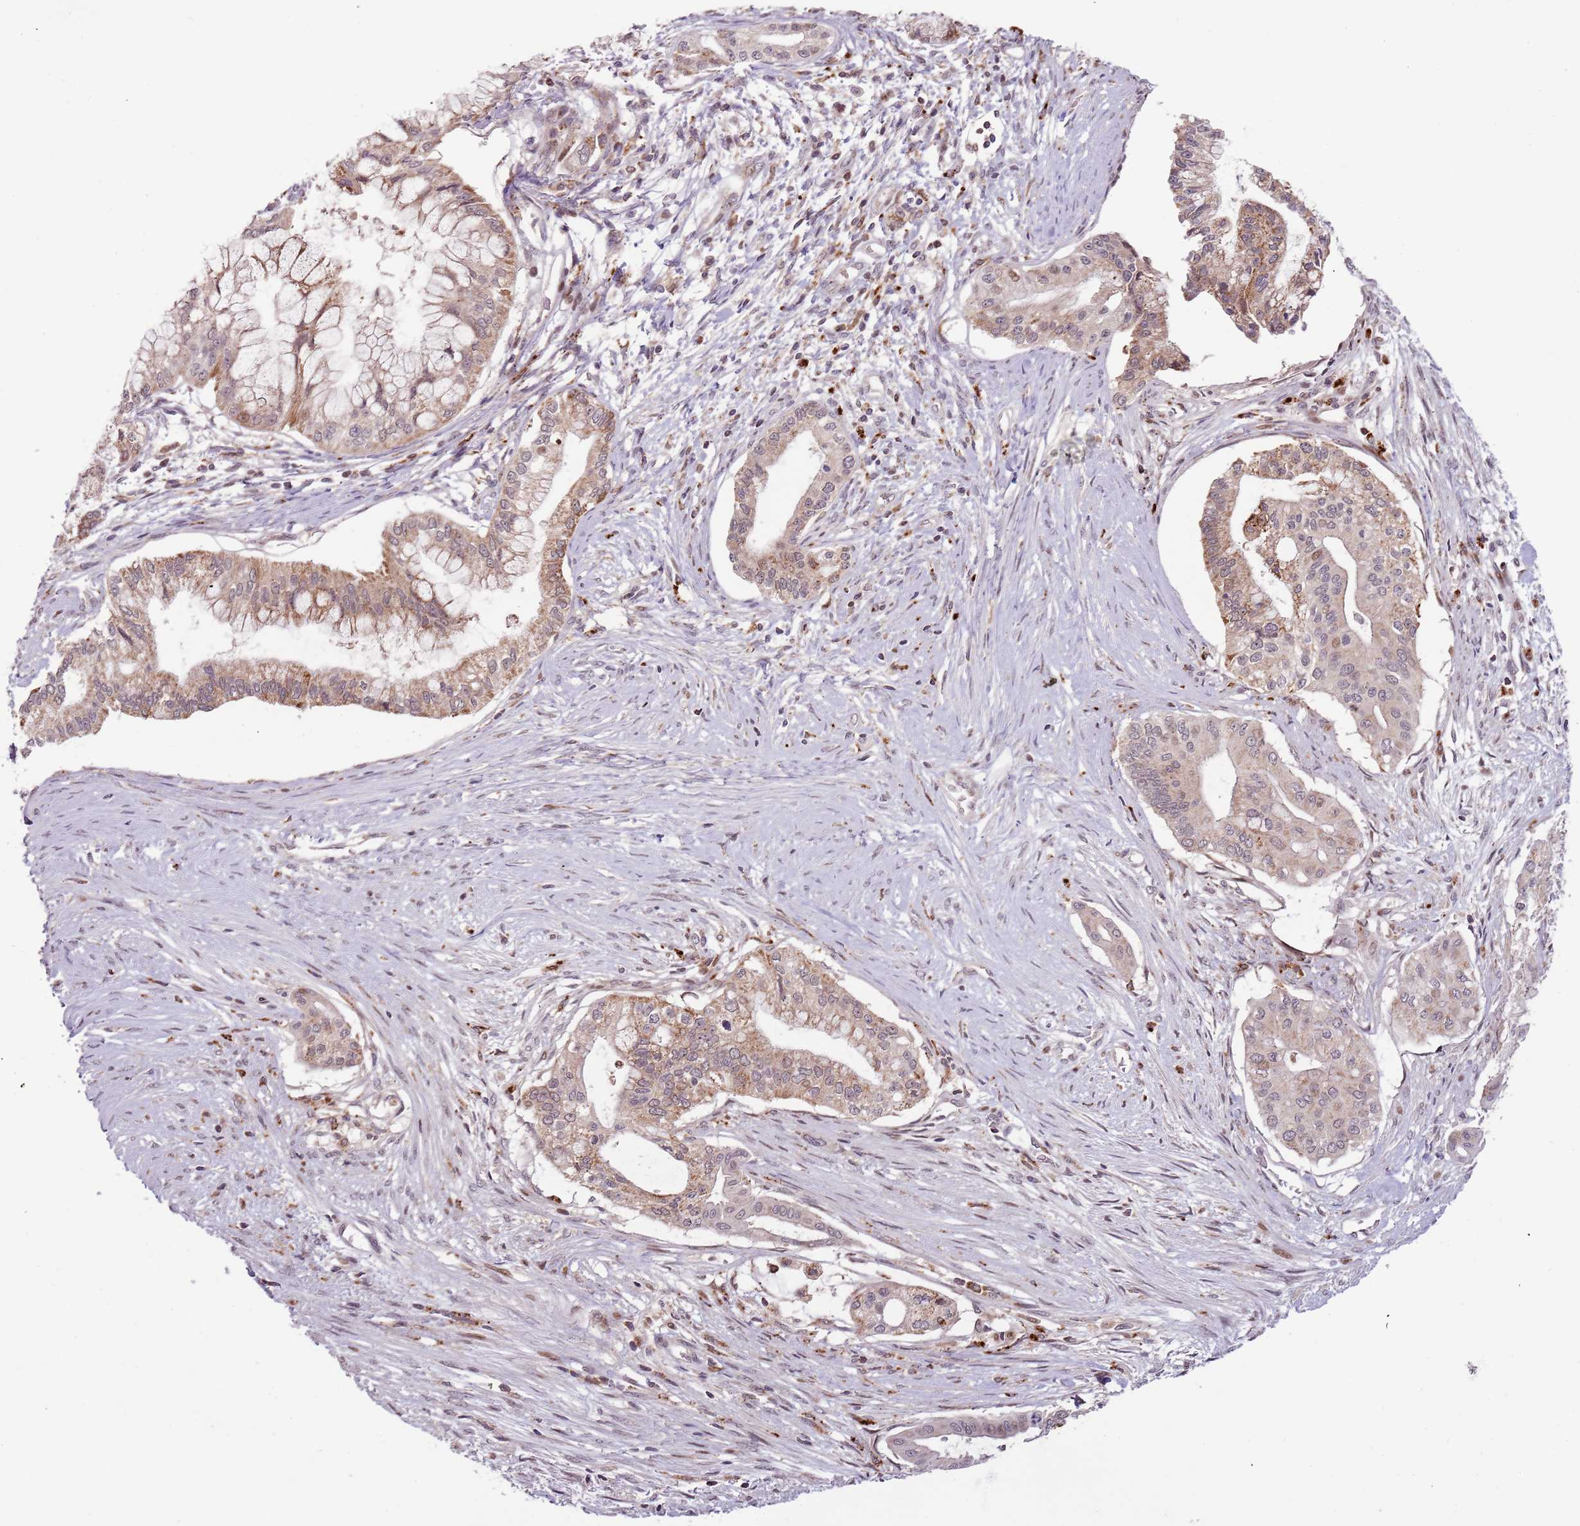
{"staining": {"intensity": "moderate", "quantity": ">75%", "location": "cytoplasmic/membranous"}, "tissue": "pancreatic cancer", "cell_type": "Tumor cells", "image_type": "cancer", "snomed": [{"axis": "morphology", "description": "Adenocarcinoma, NOS"}, {"axis": "topography", "description": "Pancreas"}], "caption": "Protein staining demonstrates moderate cytoplasmic/membranous expression in about >75% of tumor cells in adenocarcinoma (pancreatic).", "gene": "ULK3", "patient": {"sex": "male", "age": 46}}